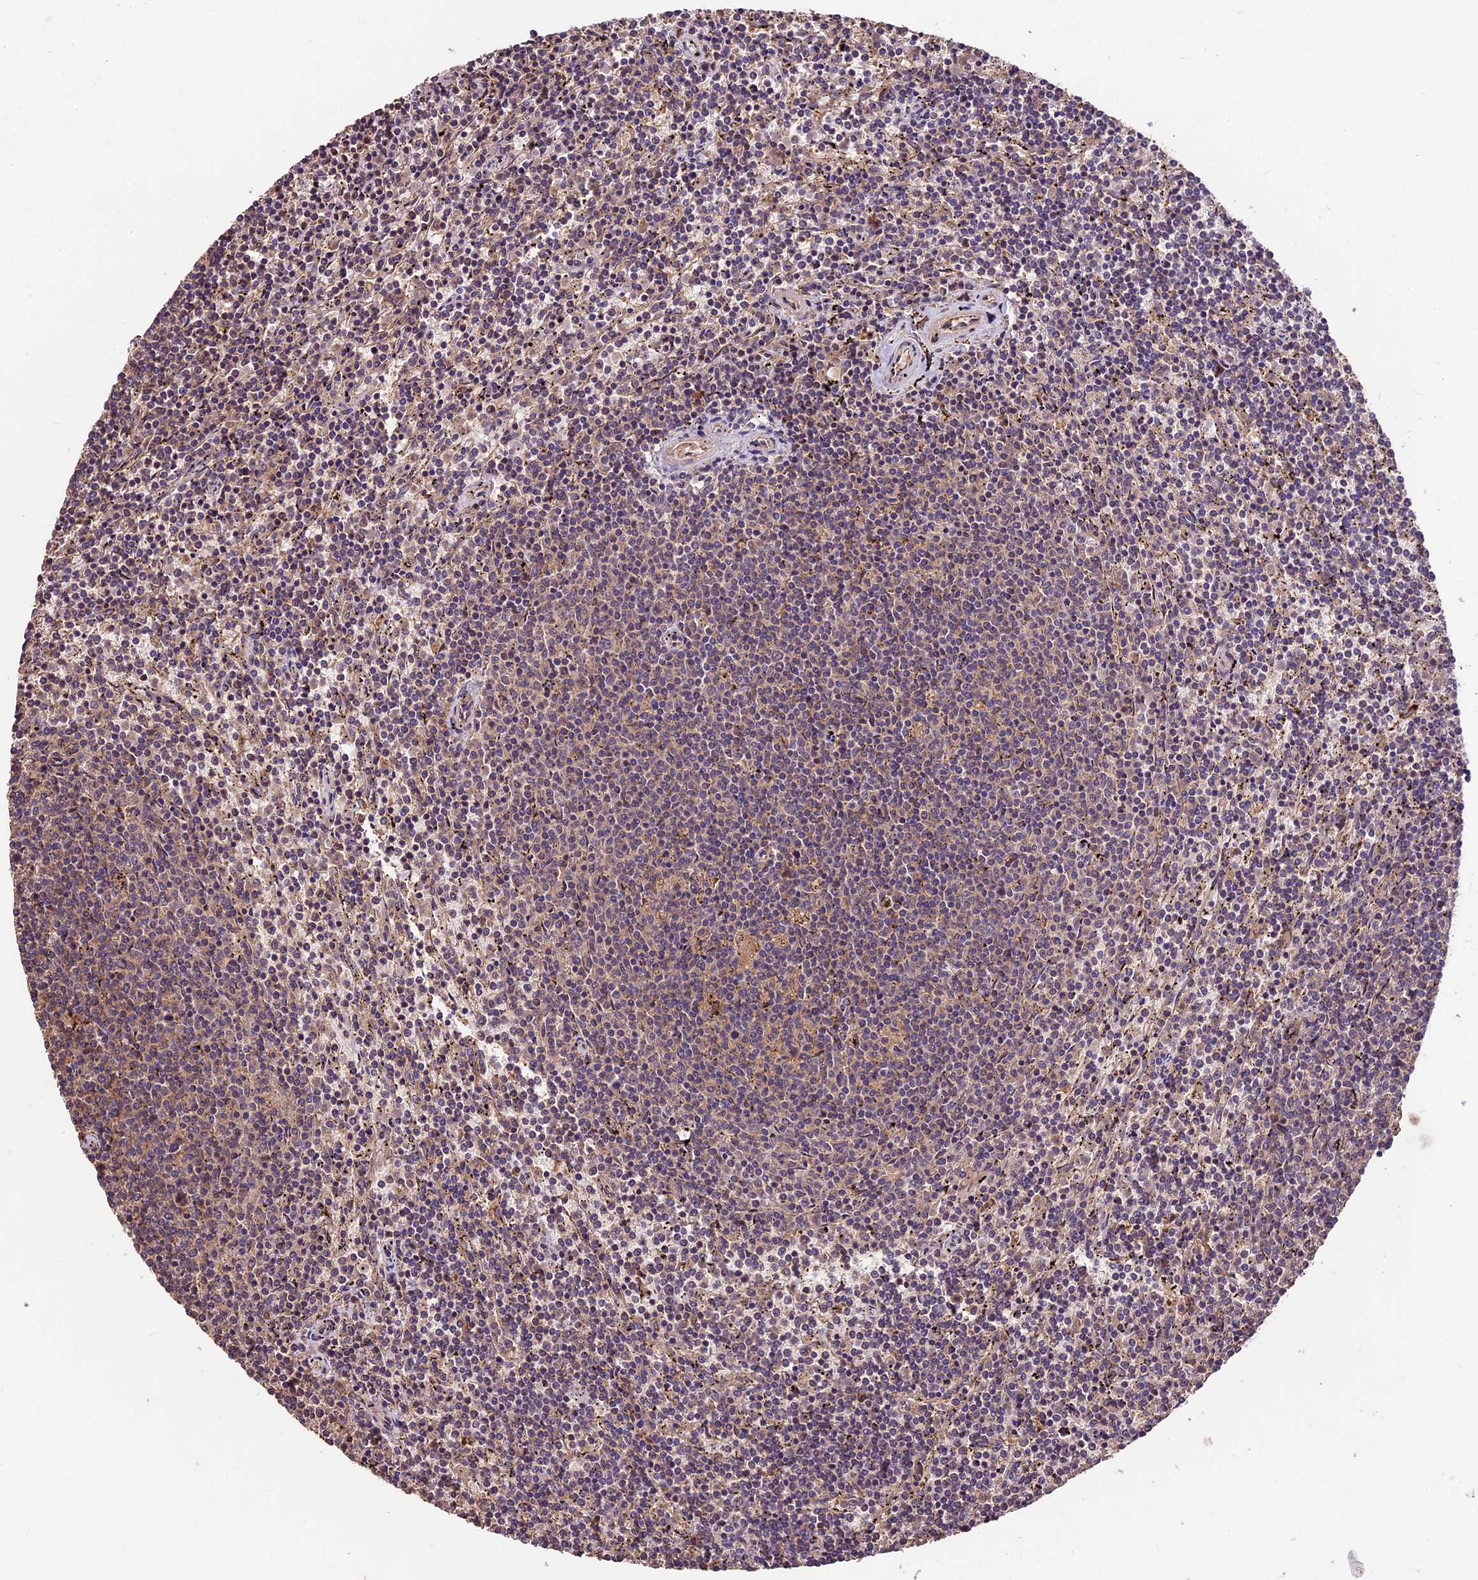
{"staining": {"intensity": "weak", "quantity": "25%-75%", "location": "cytoplasmic/membranous"}, "tissue": "lymphoma", "cell_type": "Tumor cells", "image_type": "cancer", "snomed": [{"axis": "morphology", "description": "Malignant lymphoma, non-Hodgkin's type, Low grade"}, {"axis": "topography", "description": "Spleen"}], "caption": "The photomicrograph displays staining of low-grade malignant lymphoma, non-Hodgkin's type, revealing weak cytoplasmic/membranous protein positivity (brown color) within tumor cells.", "gene": "CRLF1", "patient": {"sex": "female", "age": 50}}